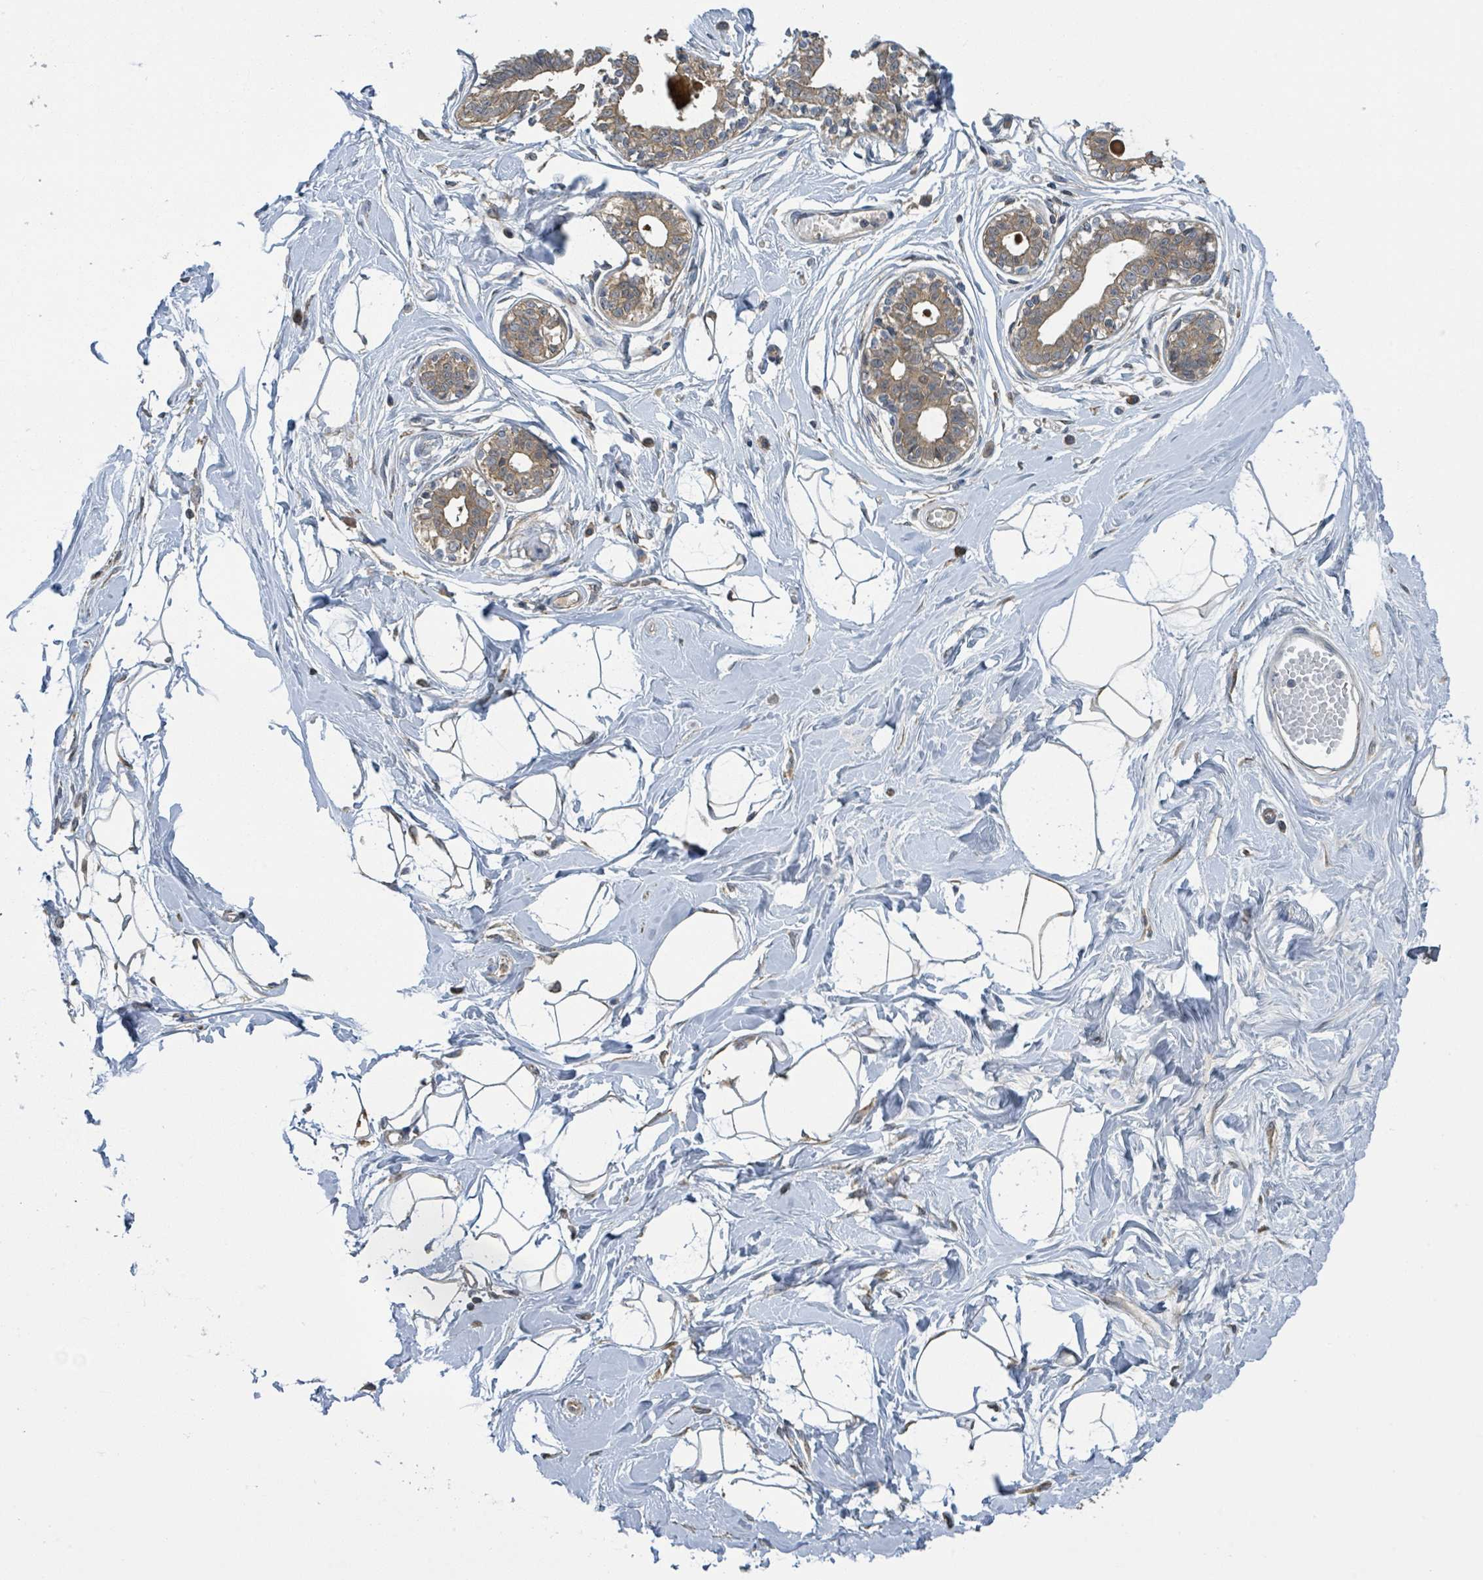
{"staining": {"intensity": "weak", "quantity": ">75%", "location": "cytoplasmic/membranous"}, "tissue": "breast", "cell_type": "Adipocytes", "image_type": "normal", "snomed": [{"axis": "morphology", "description": "Normal tissue, NOS"}, {"axis": "topography", "description": "Breast"}], "caption": "Immunohistochemistry (DAB (3,3'-diaminobenzidine)) staining of unremarkable breast demonstrates weak cytoplasmic/membranous protein positivity in about >75% of adipocytes.", "gene": "CCDC121", "patient": {"sex": "female", "age": 45}}